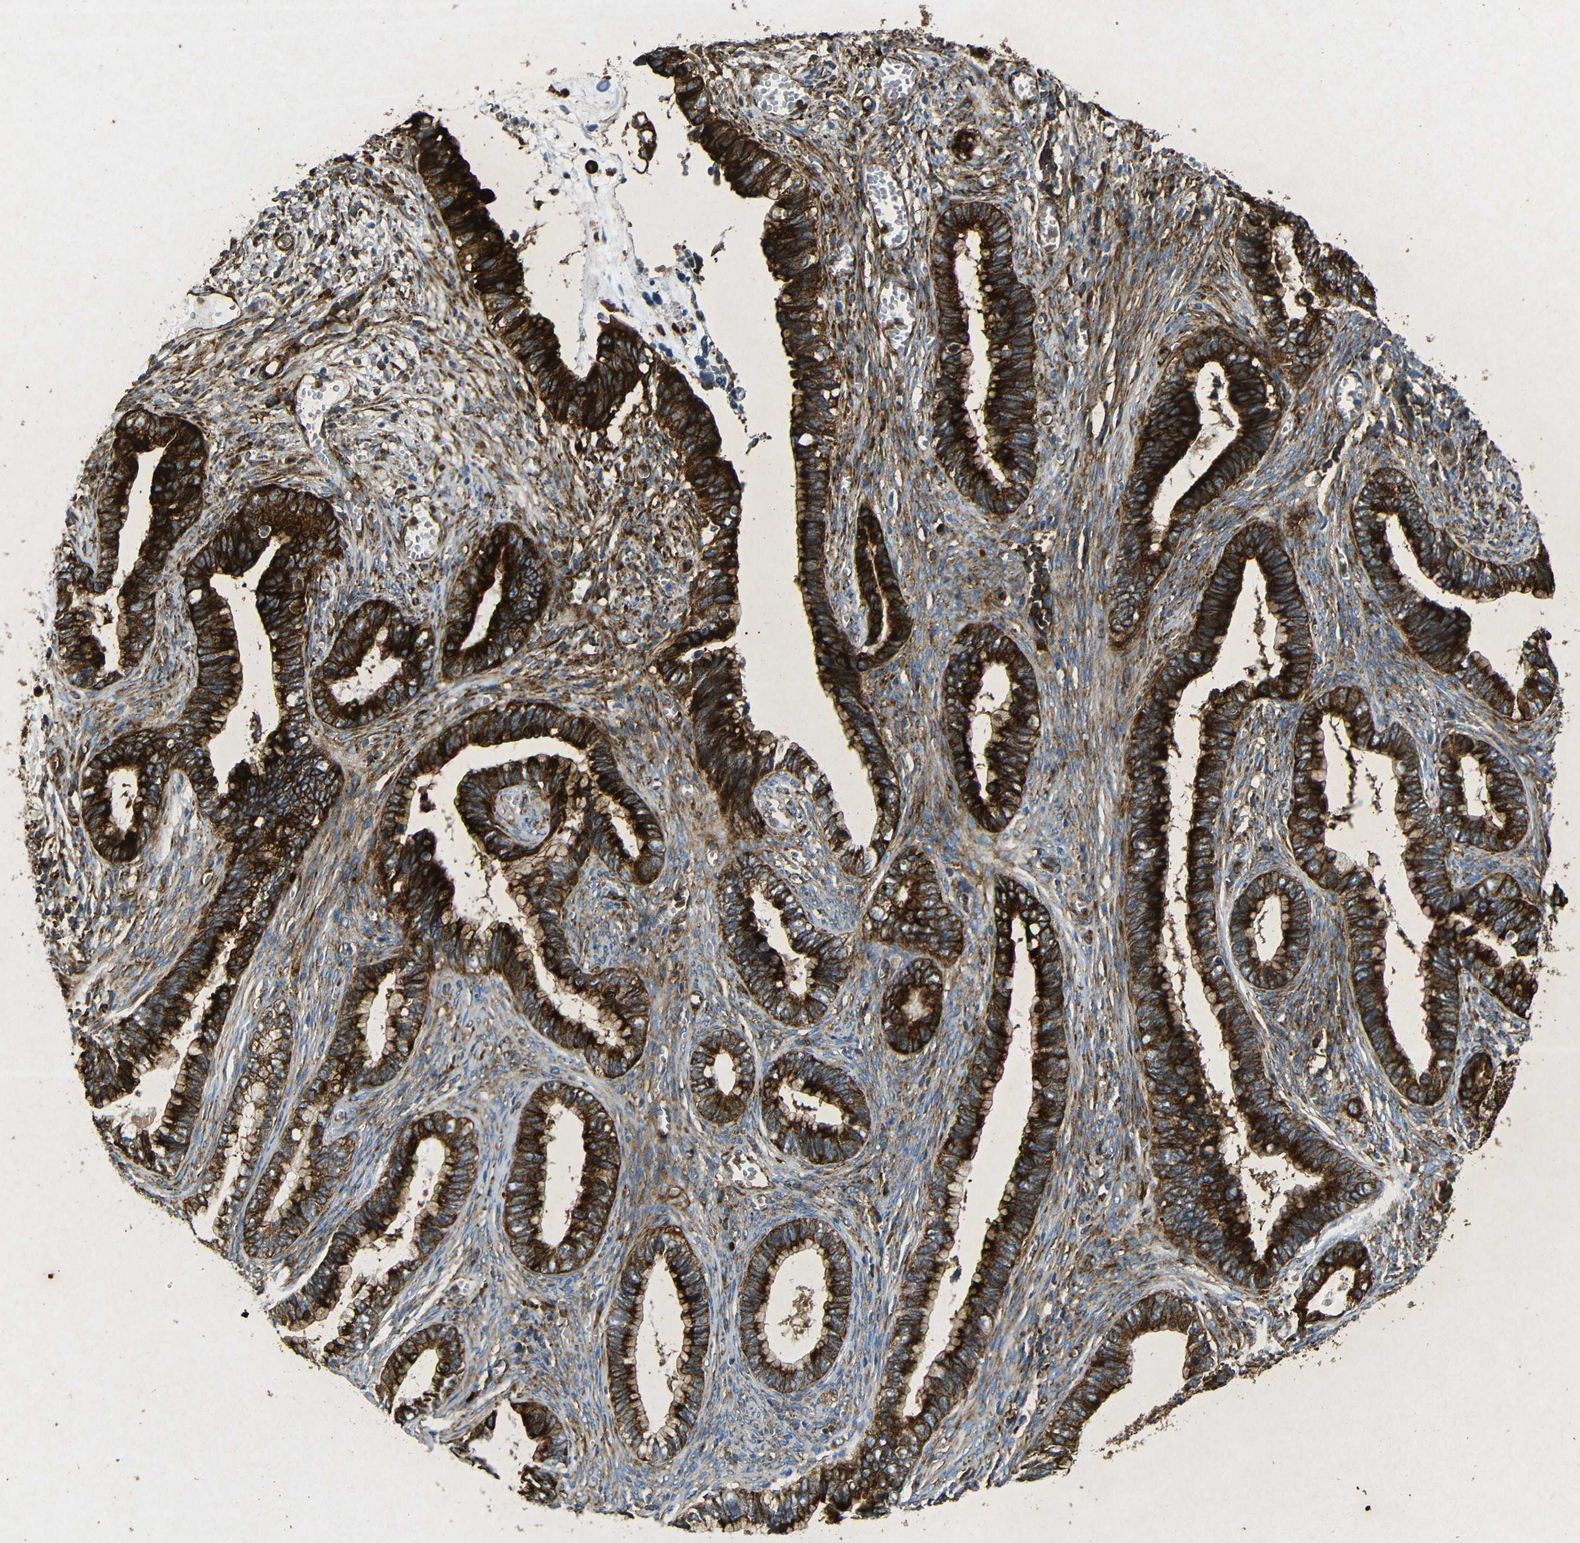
{"staining": {"intensity": "strong", "quantity": ">75%", "location": "cytoplasmic/membranous"}, "tissue": "cervical cancer", "cell_type": "Tumor cells", "image_type": "cancer", "snomed": [{"axis": "morphology", "description": "Adenocarcinoma, NOS"}, {"axis": "topography", "description": "Cervix"}], "caption": "Adenocarcinoma (cervical) tissue displays strong cytoplasmic/membranous positivity in about >75% of tumor cells The staining is performed using DAB (3,3'-diaminobenzidine) brown chromogen to label protein expression. The nuclei are counter-stained blue using hematoxylin.", "gene": "BTF3", "patient": {"sex": "female", "age": 44}}